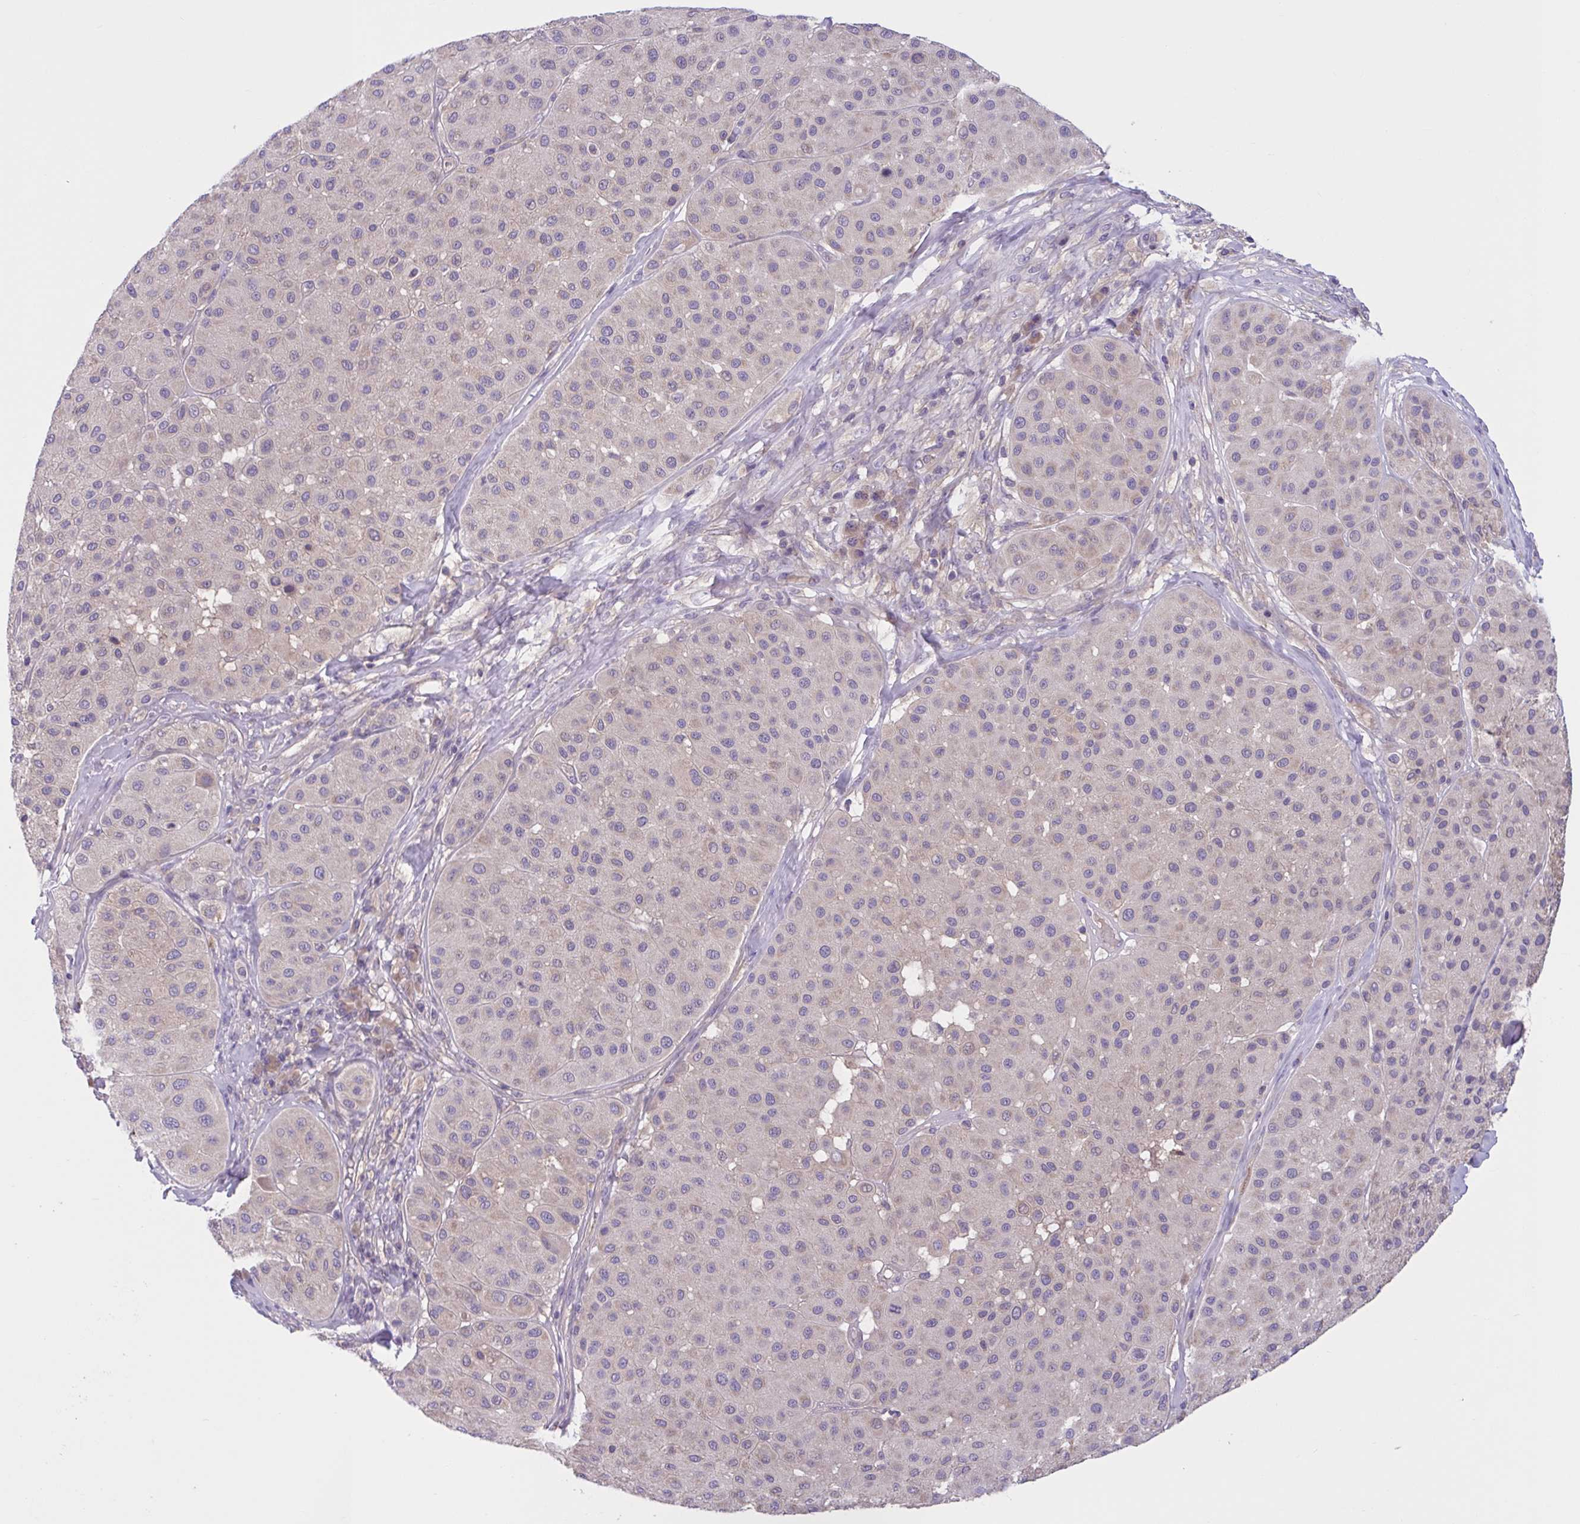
{"staining": {"intensity": "negative", "quantity": "none", "location": "none"}, "tissue": "melanoma", "cell_type": "Tumor cells", "image_type": "cancer", "snomed": [{"axis": "morphology", "description": "Malignant melanoma, Metastatic site"}, {"axis": "topography", "description": "Smooth muscle"}], "caption": "A high-resolution image shows IHC staining of melanoma, which exhibits no significant staining in tumor cells.", "gene": "WNT9B", "patient": {"sex": "male", "age": 41}}